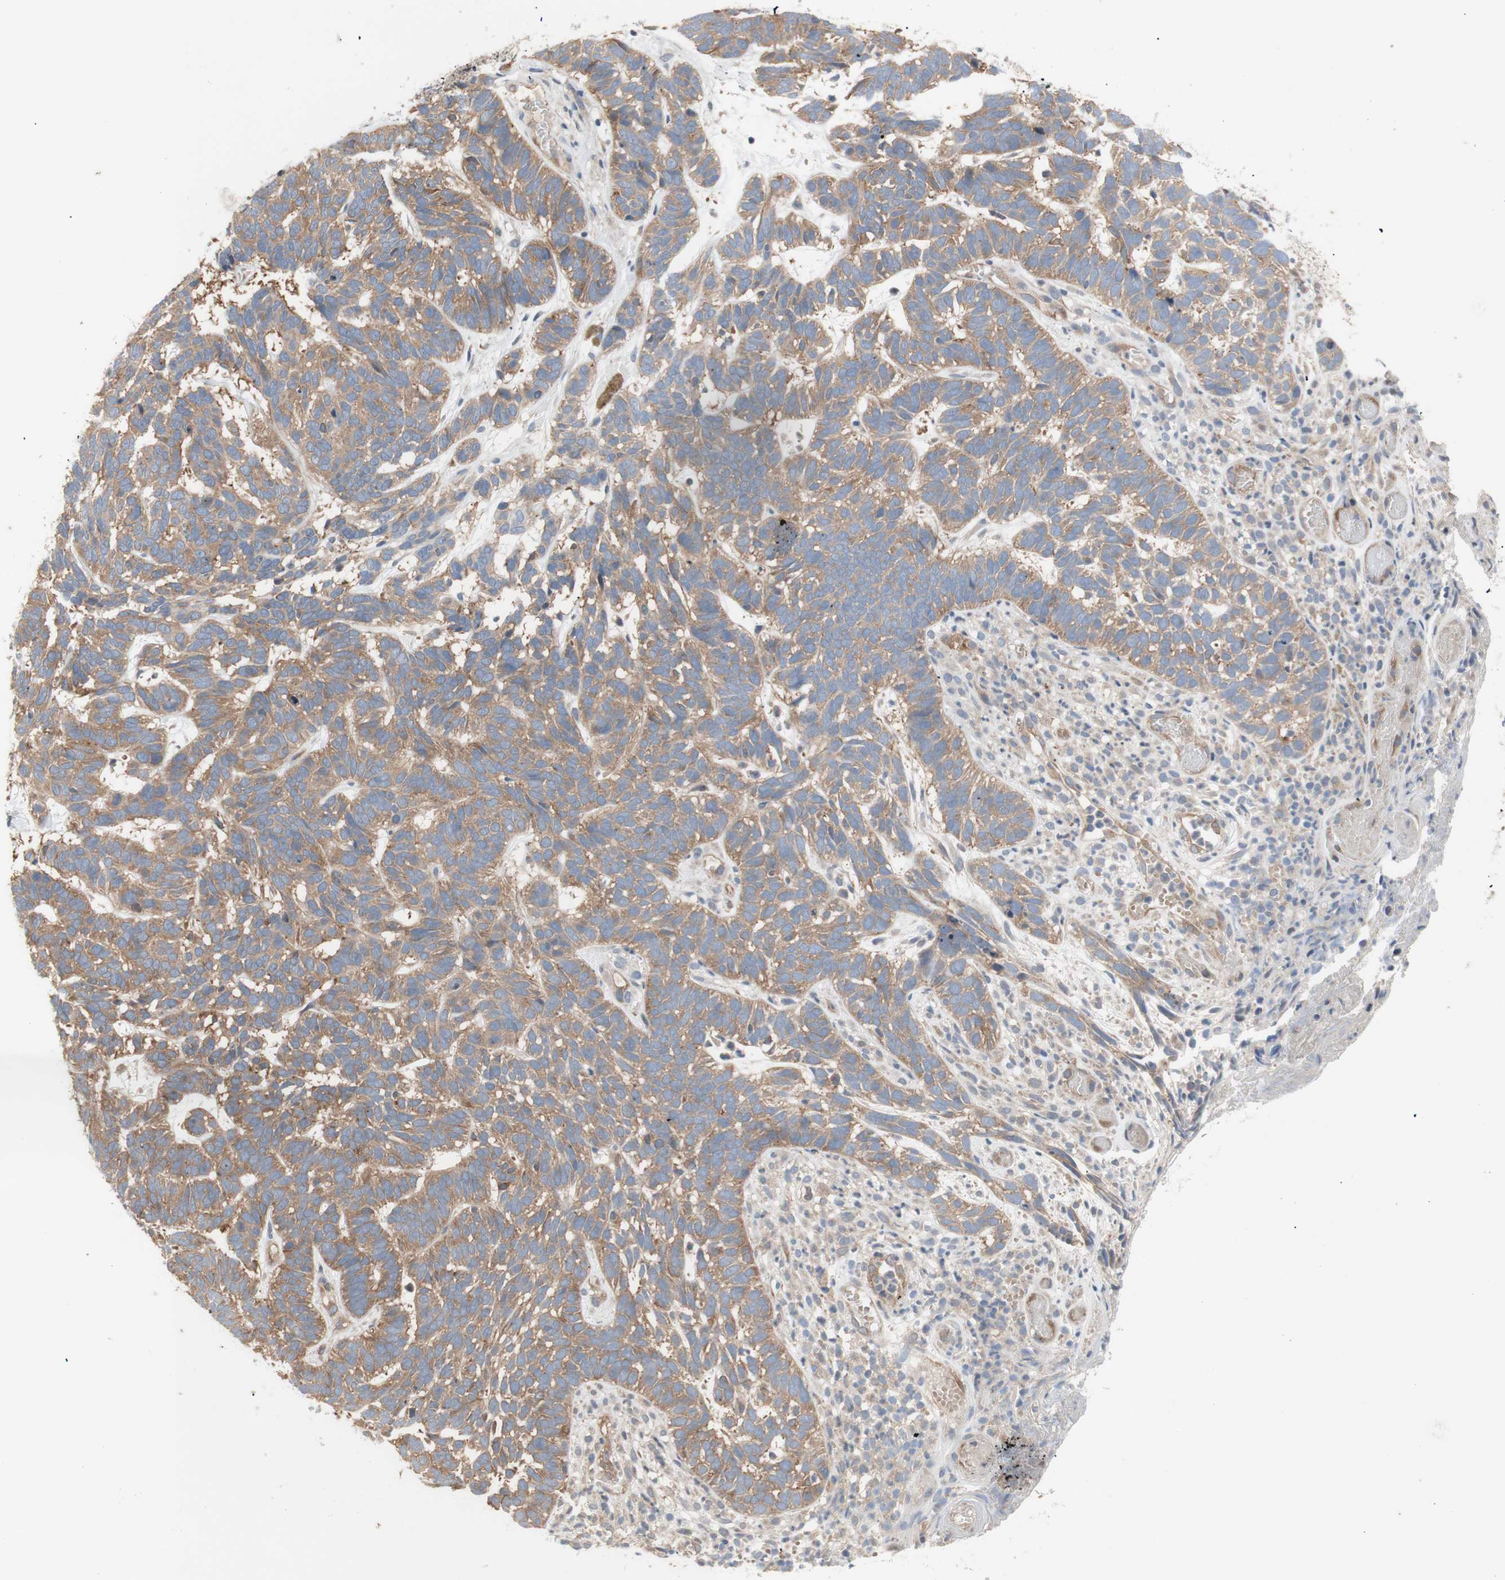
{"staining": {"intensity": "moderate", "quantity": ">75%", "location": "cytoplasmic/membranous"}, "tissue": "skin cancer", "cell_type": "Tumor cells", "image_type": "cancer", "snomed": [{"axis": "morphology", "description": "Basal cell carcinoma"}, {"axis": "topography", "description": "Skin"}], "caption": "Human skin cancer stained with a brown dye shows moderate cytoplasmic/membranous positive positivity in approximately >75% of tumor cells.", "gene": "DYNLRB1", "patient": {"sex": "male", "age": 87}}